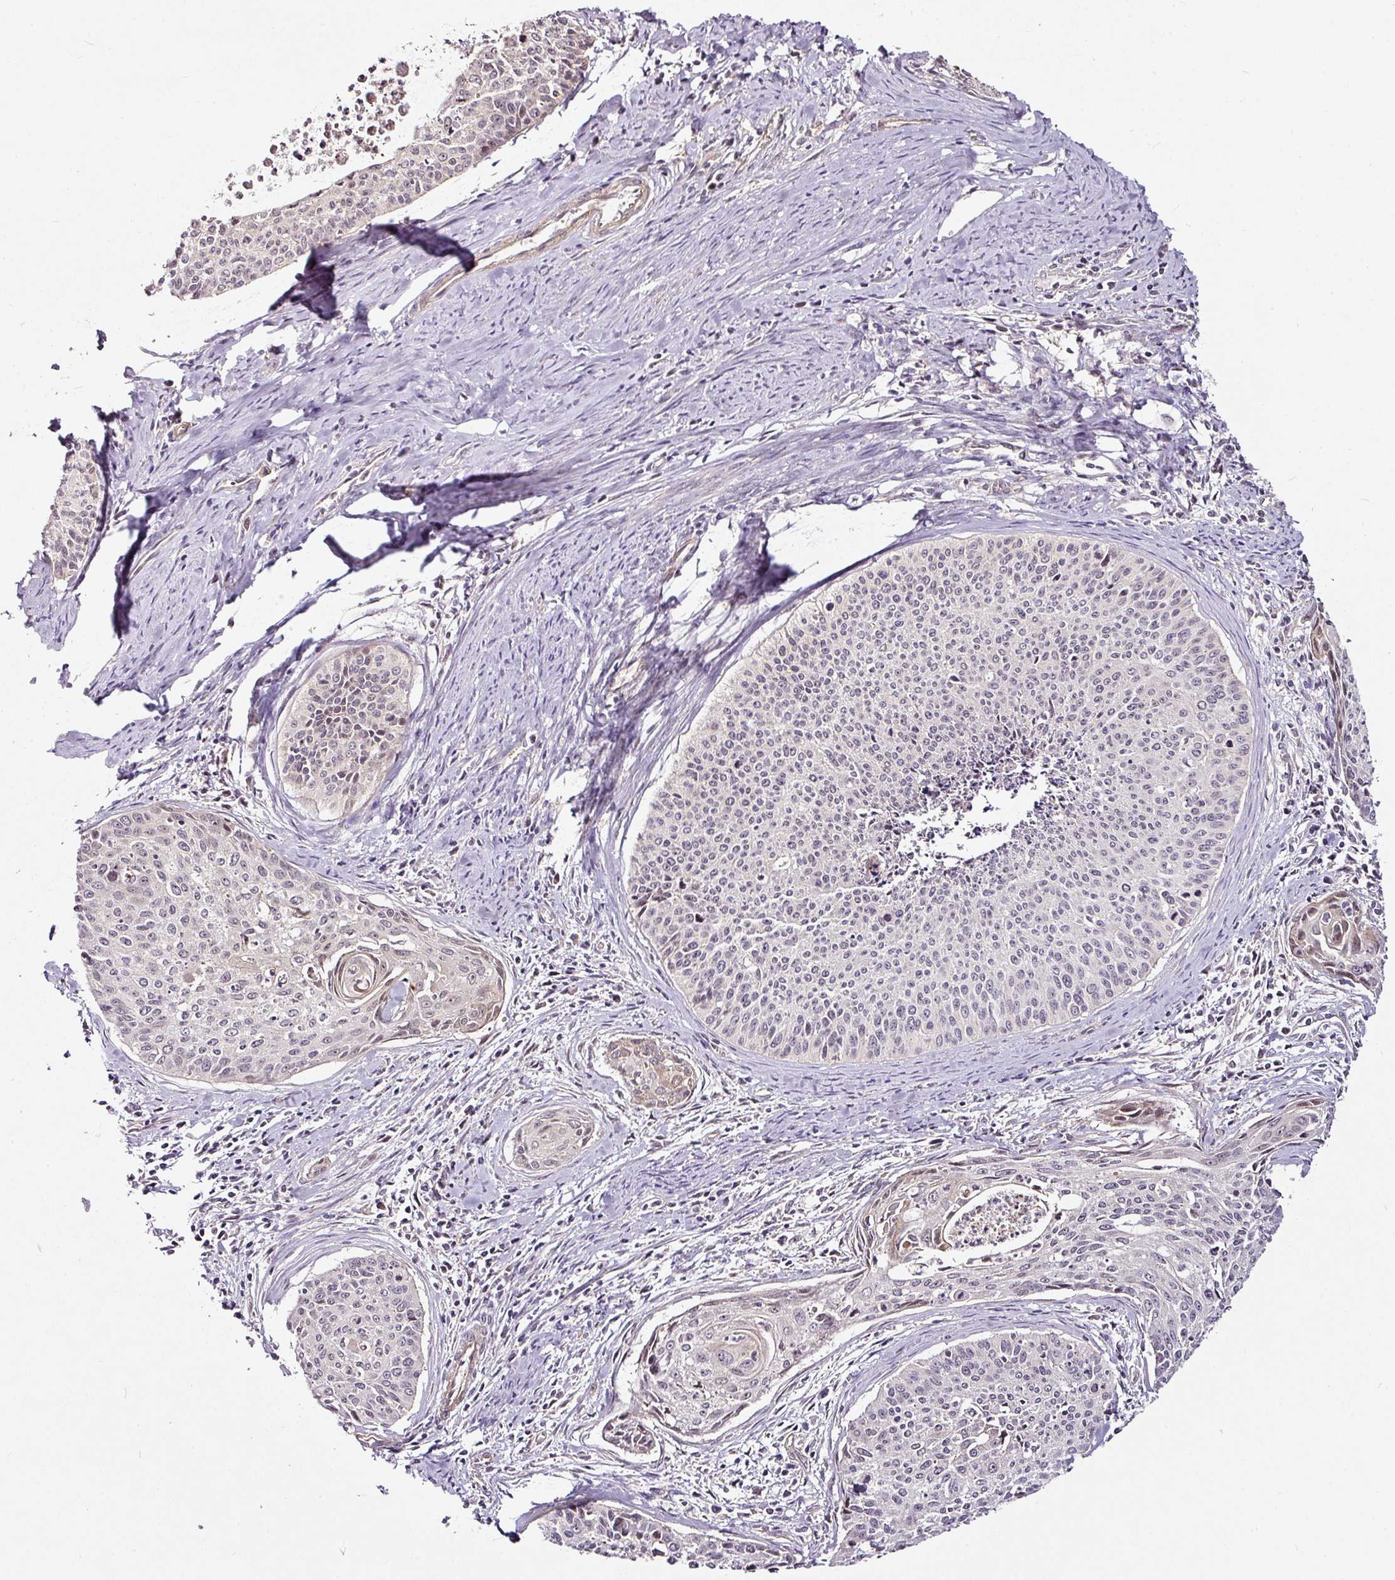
{"staining": {"intensity": "weak", "quantity": "25%-75%", "location": "nuclear"}, "tissue": "cervical cancer", "cell_type": "Tumor cells", "image_type": "cancer", "snomed": [{"axis": "morphology", "description": "Squamous cell carcinoma, NOS"}, {"axis": "topography", "description": "Cervix"}], "caption": "Squamous cell carcinoma (cervical) stained with IHC exhibits weak nuclear positivity in about 25%-75% of tumor cells. Immunohistochemistry stains the protein in brown and the nuclei are stained blue.", "gene": "DCAF13", "patient": {"sex": "female", "age": 55}}